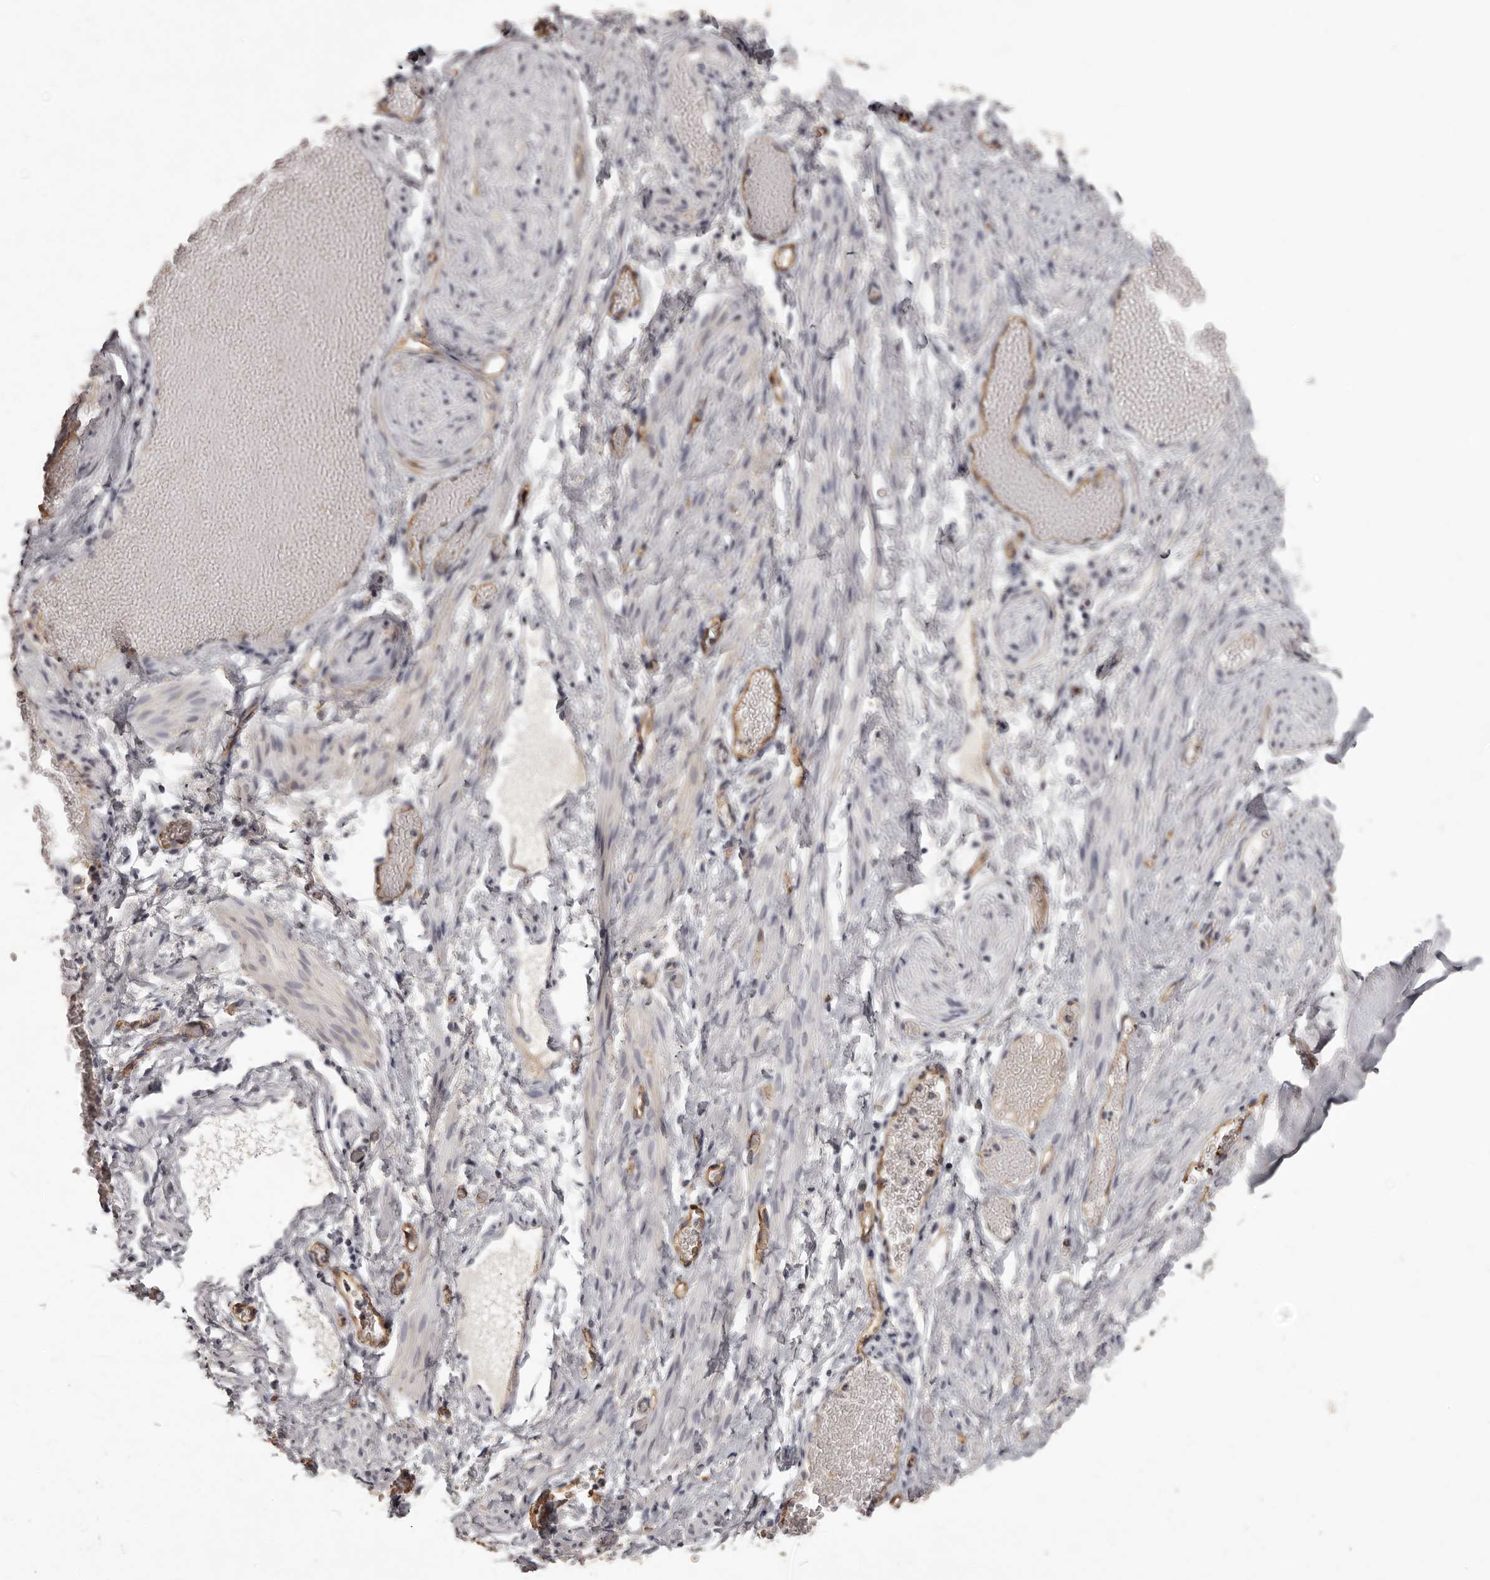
{"staining": {"intensity": "negative", "quantity": "none", "location": "none"}, "tissue": "adipose tissue", "cell_type": "Adipocytes", "image_type": "normal", "snomed": [{"axis": "morphology", "description": "Normal tissue, NOS"}, {"axis": "topography", "description": "Smooth muscle"}, {"axis": "topography", "description": "Peripheral nerve tissue"}], "caption": "High power microscopy image of an immunohistochemistry photomicrograph of unremarkable adipose tissue, revealing no significant expression in adipocytes.", "gene": "GPR78", "patient": {"sex": "female", "age": 39}}